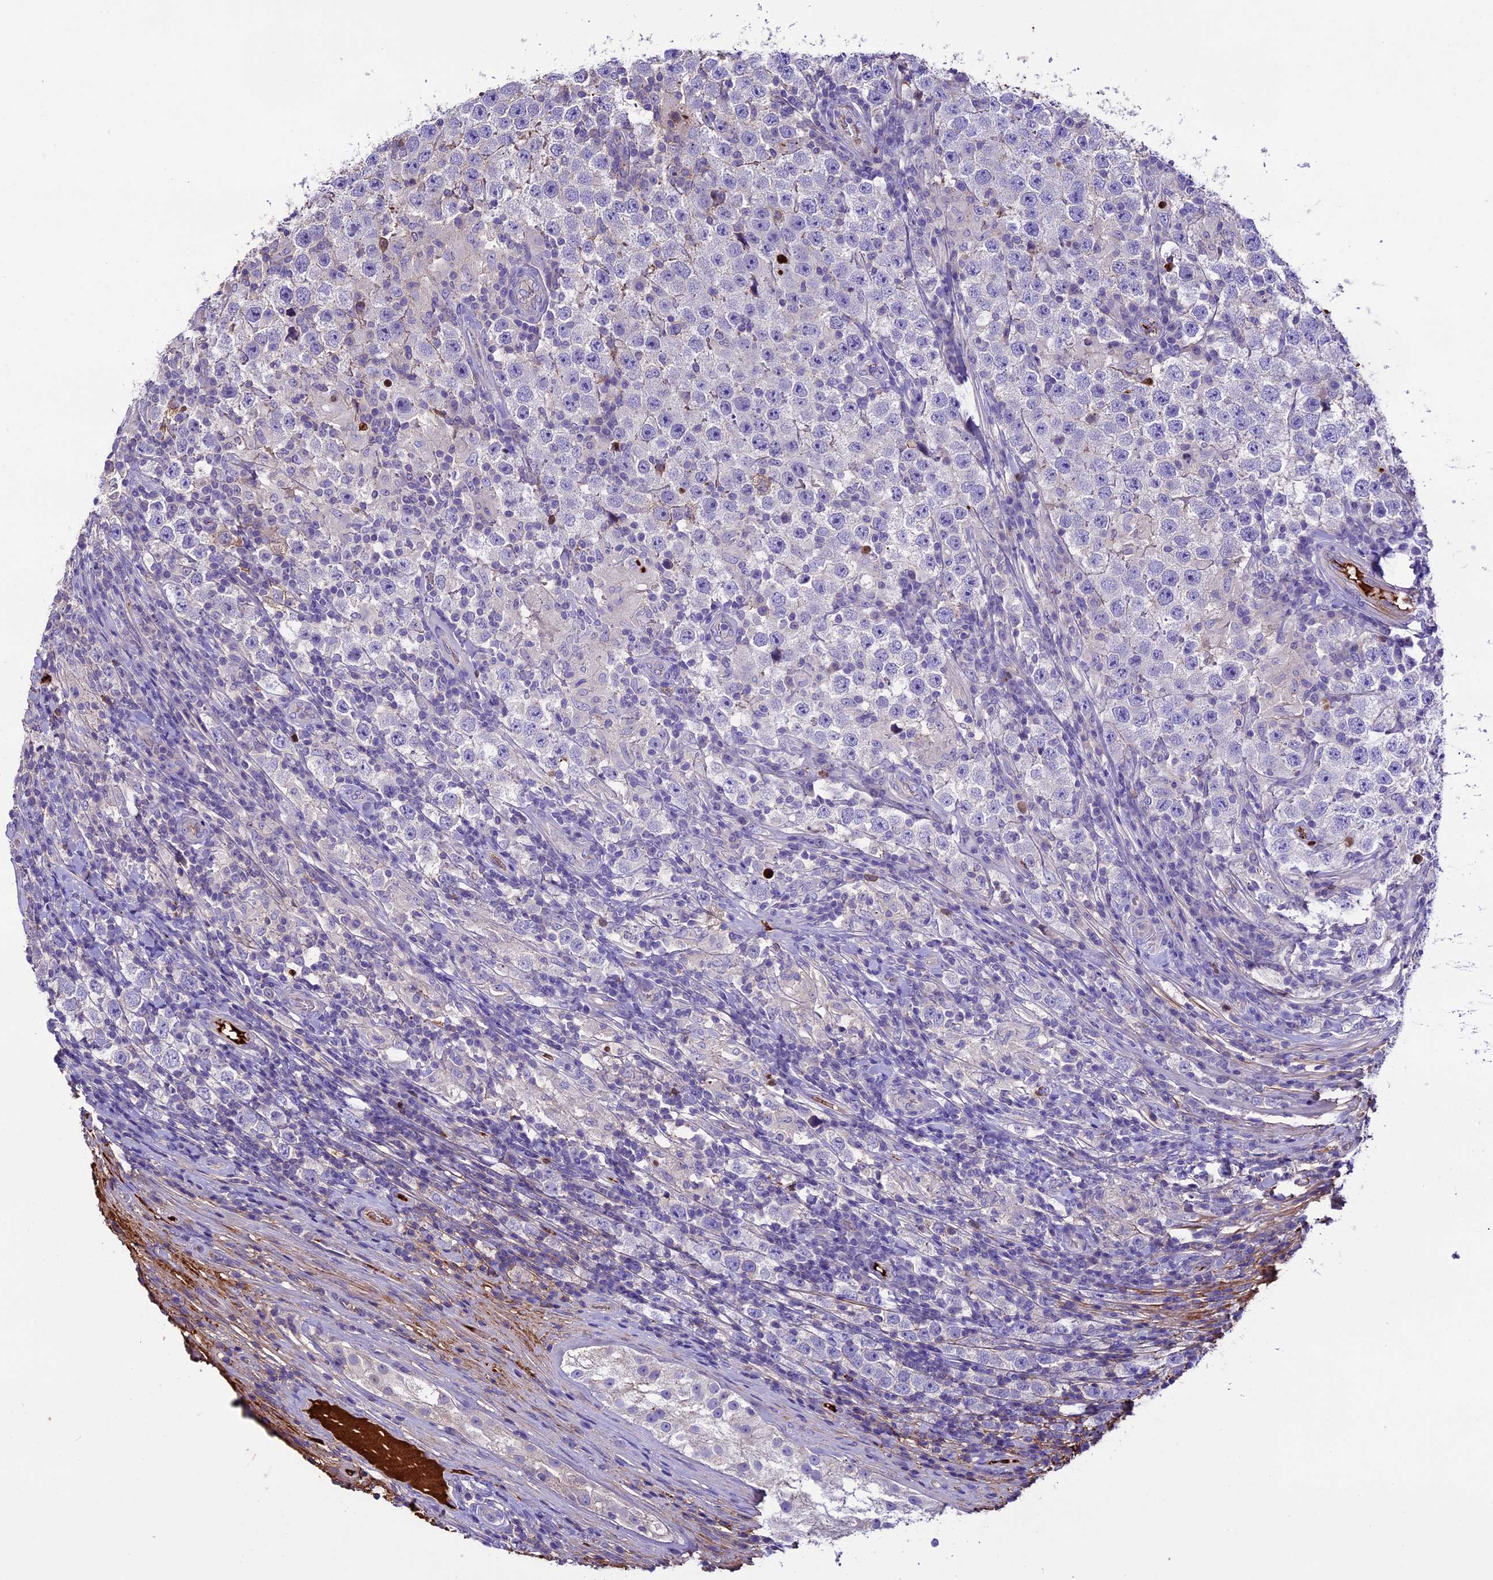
{"staining": {"intensity": "negative", "quantity": "none", "location": "none"}, "tissue": "testis cancer", "cell_type": "Tumor cells", "image_type": "cancer", "snomed": [{"axis": "morphology", "description": "Normal tissue, NOS"}, {"axis": "morphology", "description": "Urothelial carcinoma, High grade"}, {"axis": "morphology", "description": "Seminoma, NOS"}, {"axis": "morphology", "description": "Carcinoma, Embryonal, NOS"}, {"axis": "topography", "description": "Urinary bladder"}, {"axis": "topography", "description": "Testis"}], "caption": "Image shows no protein expression in tumor cells of testis cancer tissue. The staining is performed using DAB (3,3'-diaminobenzidine) brown chromogen with nuclei counter-stained in using hematoxylin.", "gene": "TCP11L2", "patient": {"sex": "male", "age": 41}}